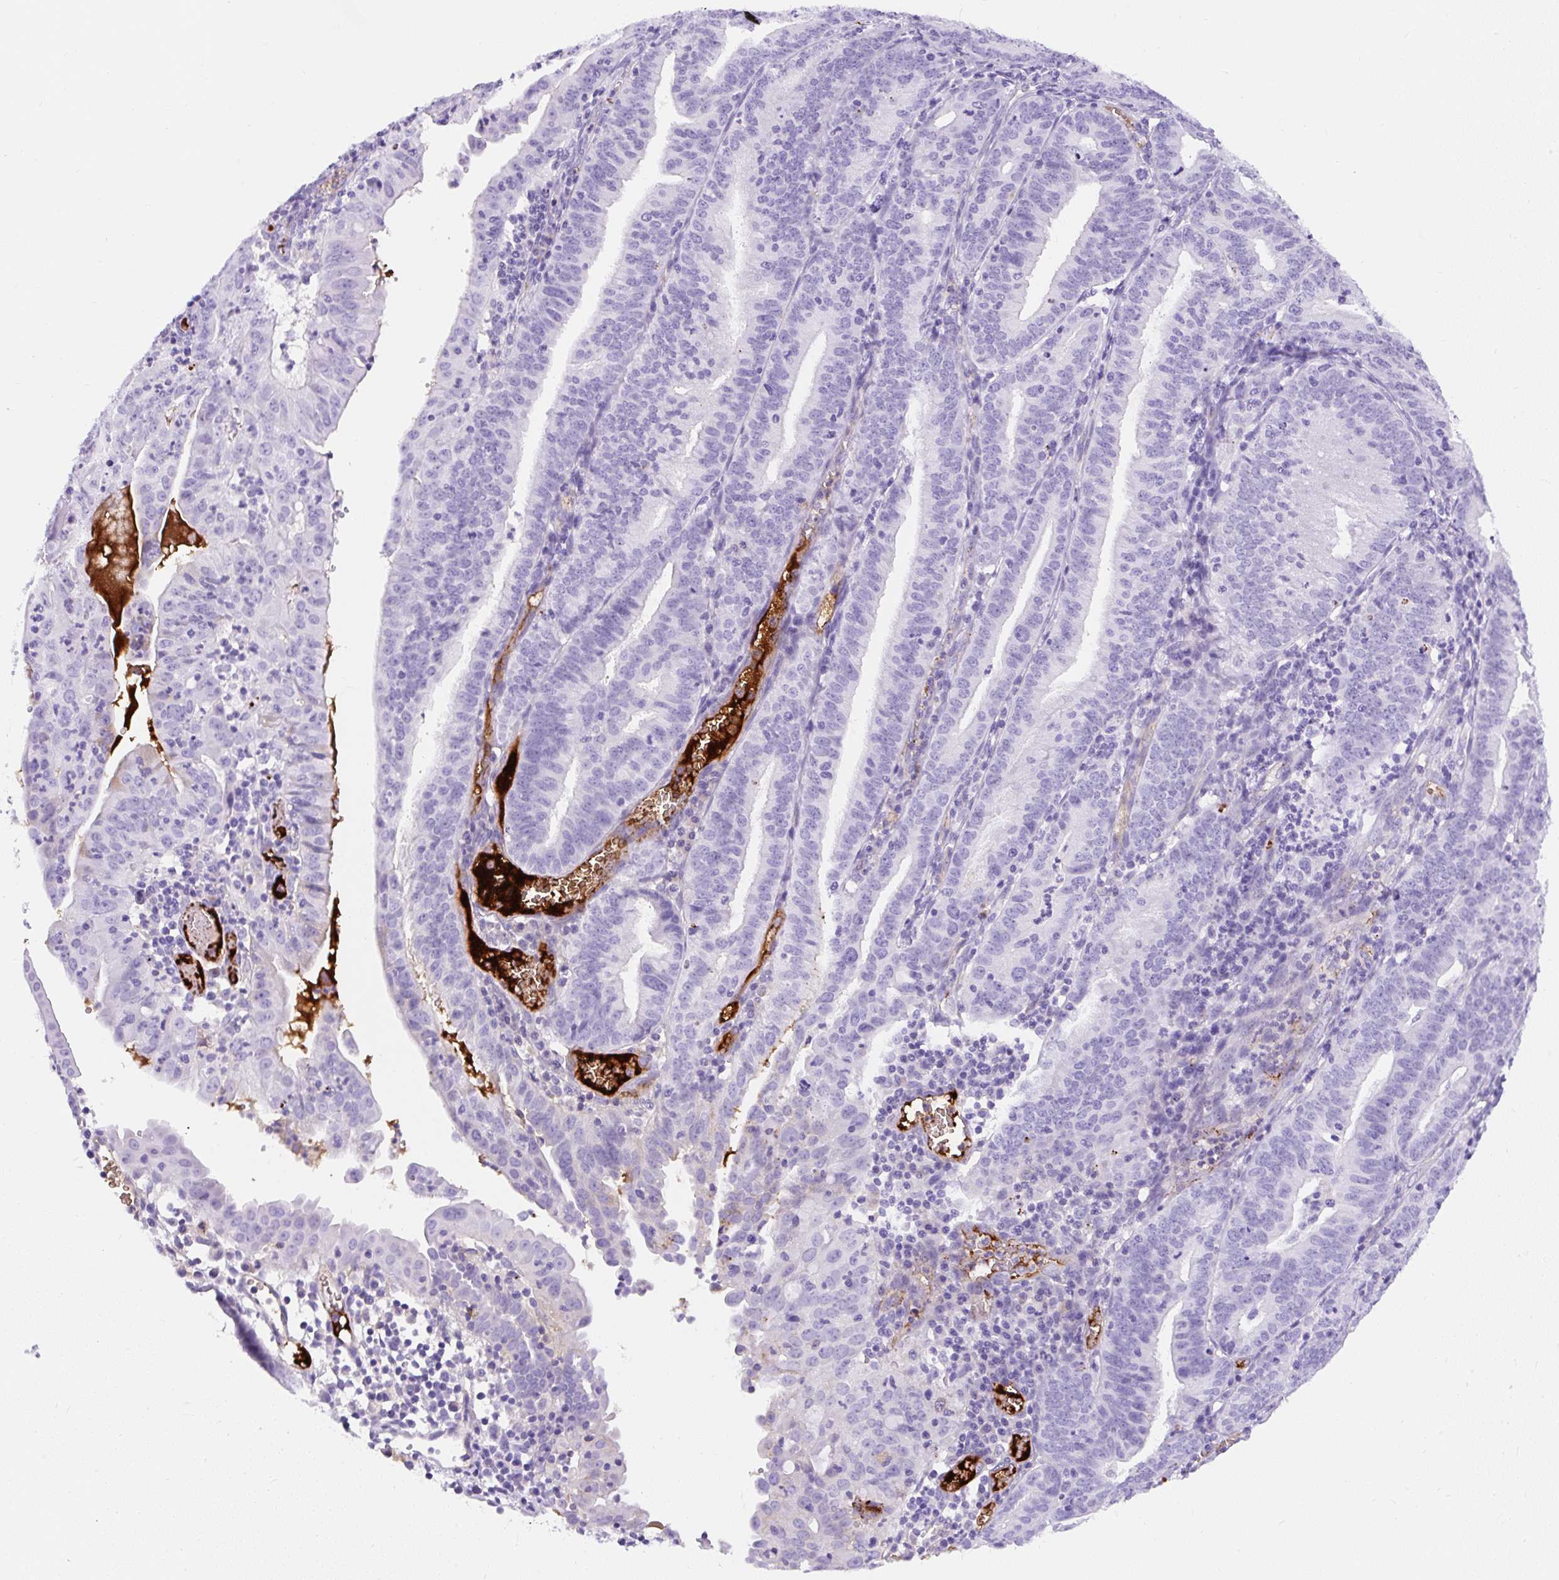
{"staining": {"intensity": "negative", "quantity": "none", "location": "none"}, "tissue": "endometrial cancer", "cell_type": "Tumor cells", "image_type": "cancer", "snomed": [{"axis": "morphology", "description": "Adenocarcinoma, NOS"}, {"axis": "topography", "description": "Endometrium"}], "caption": "Tumor cells show no significant positivity in endometrial adenocarcinoma.", "gene": "APOC4-APOC2", "patient": {"sex": "female", "age": 60}}